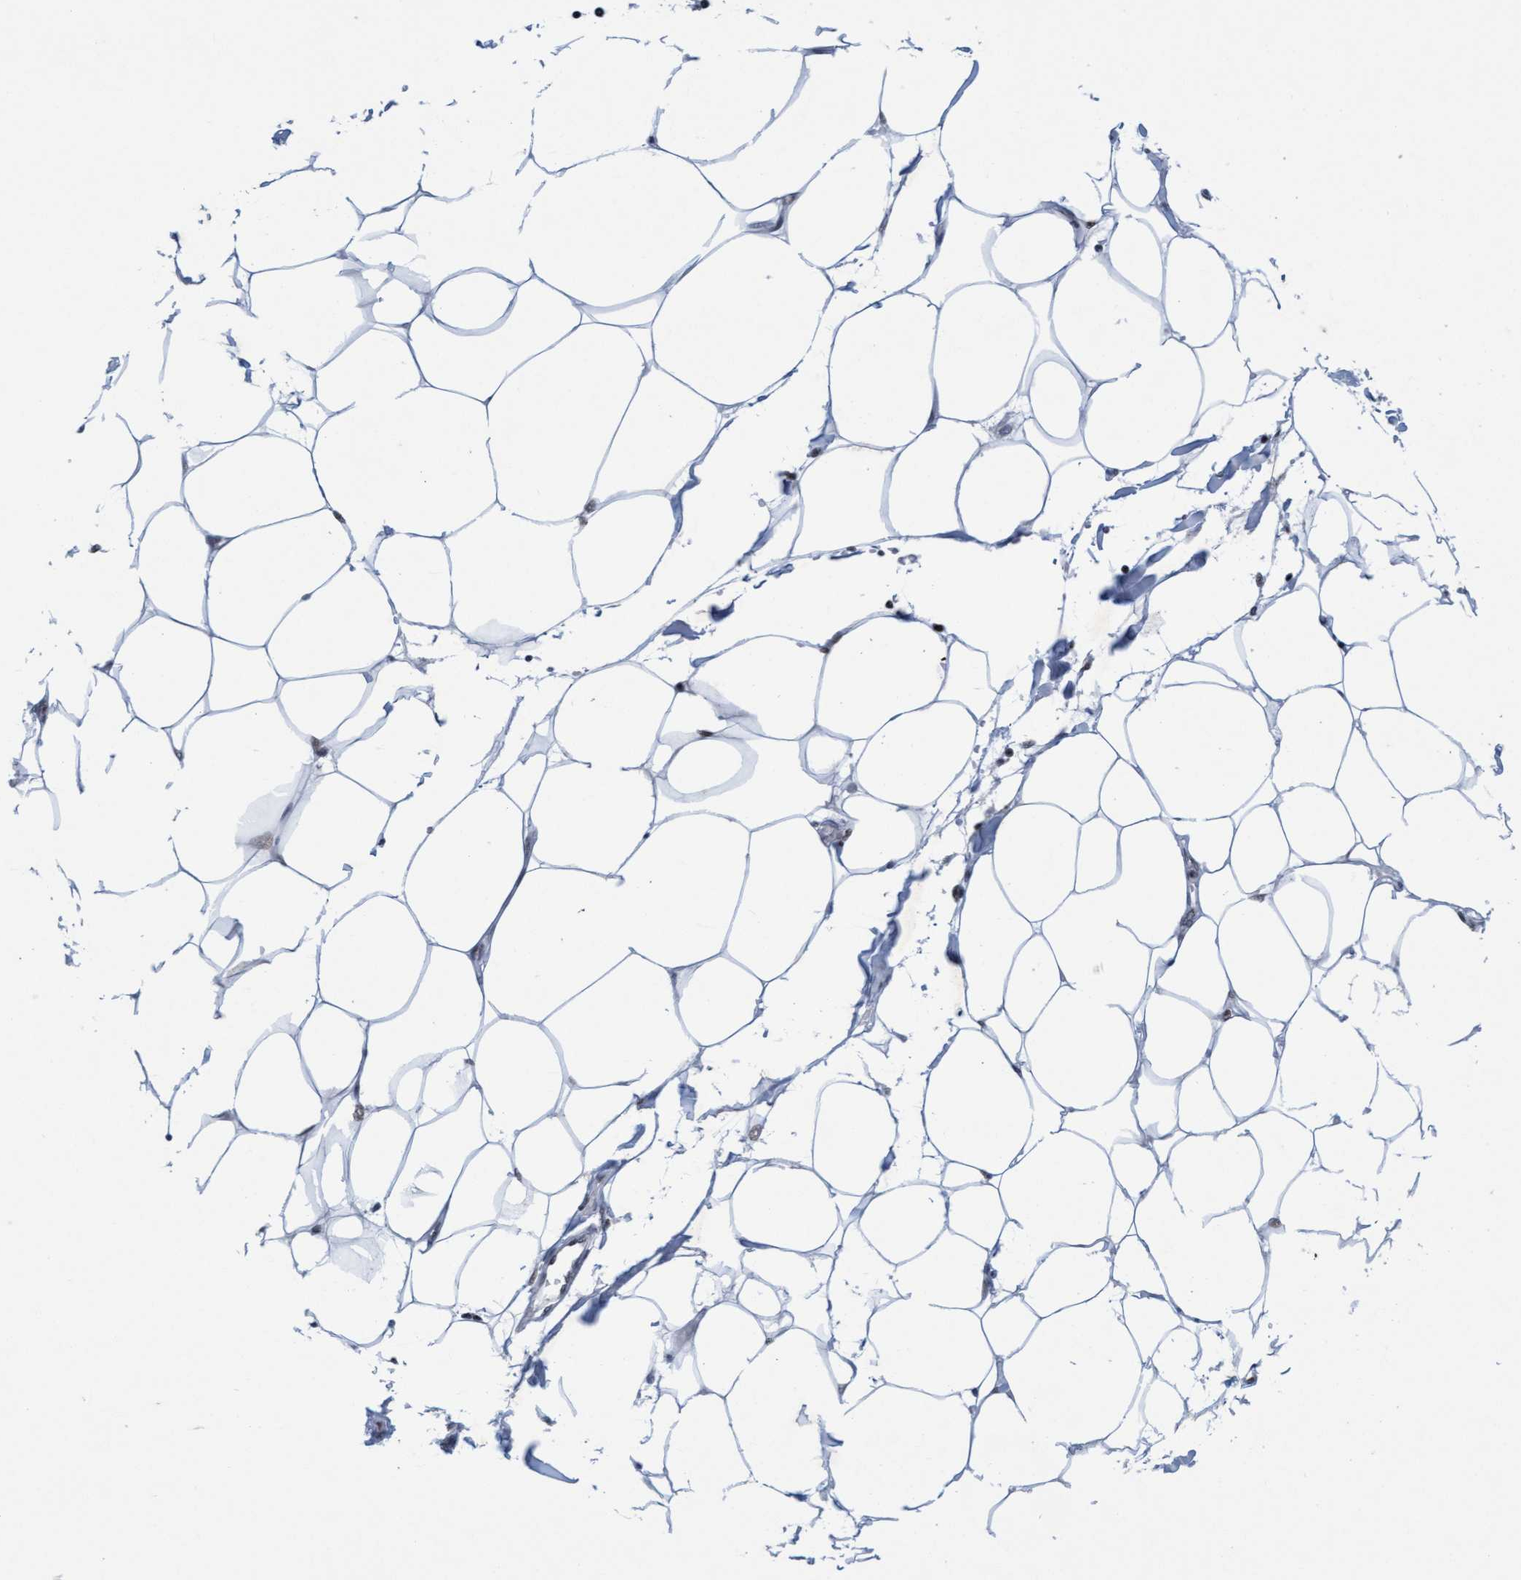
{"staining": {"intensity": "moderate", "quantity": "25%-75%", "location": "nuclear"}, "tissue": "adipose tissue", "cell_type": "Adipocytes", "image_type": "normal", "snomed": [{"axis": "morphology", "description": "Normal tissue, NOS"}, {"axis": "morphology", "description": "Adenocarcinoma, NOS"}, {"axis": "topography", "description": "Colon"}, {"axis": "topography", "description": "Peripheral nerve tissue"}], "caption": "Immunohistochemical staining of unremarkable human adipose tissue reveals 25%-75% levels of moderate nuclear protein positivity in about 25%-75% of adipocytes.", "gene": "GLRX2", "patient": {"sex": "male", "age": 14}}